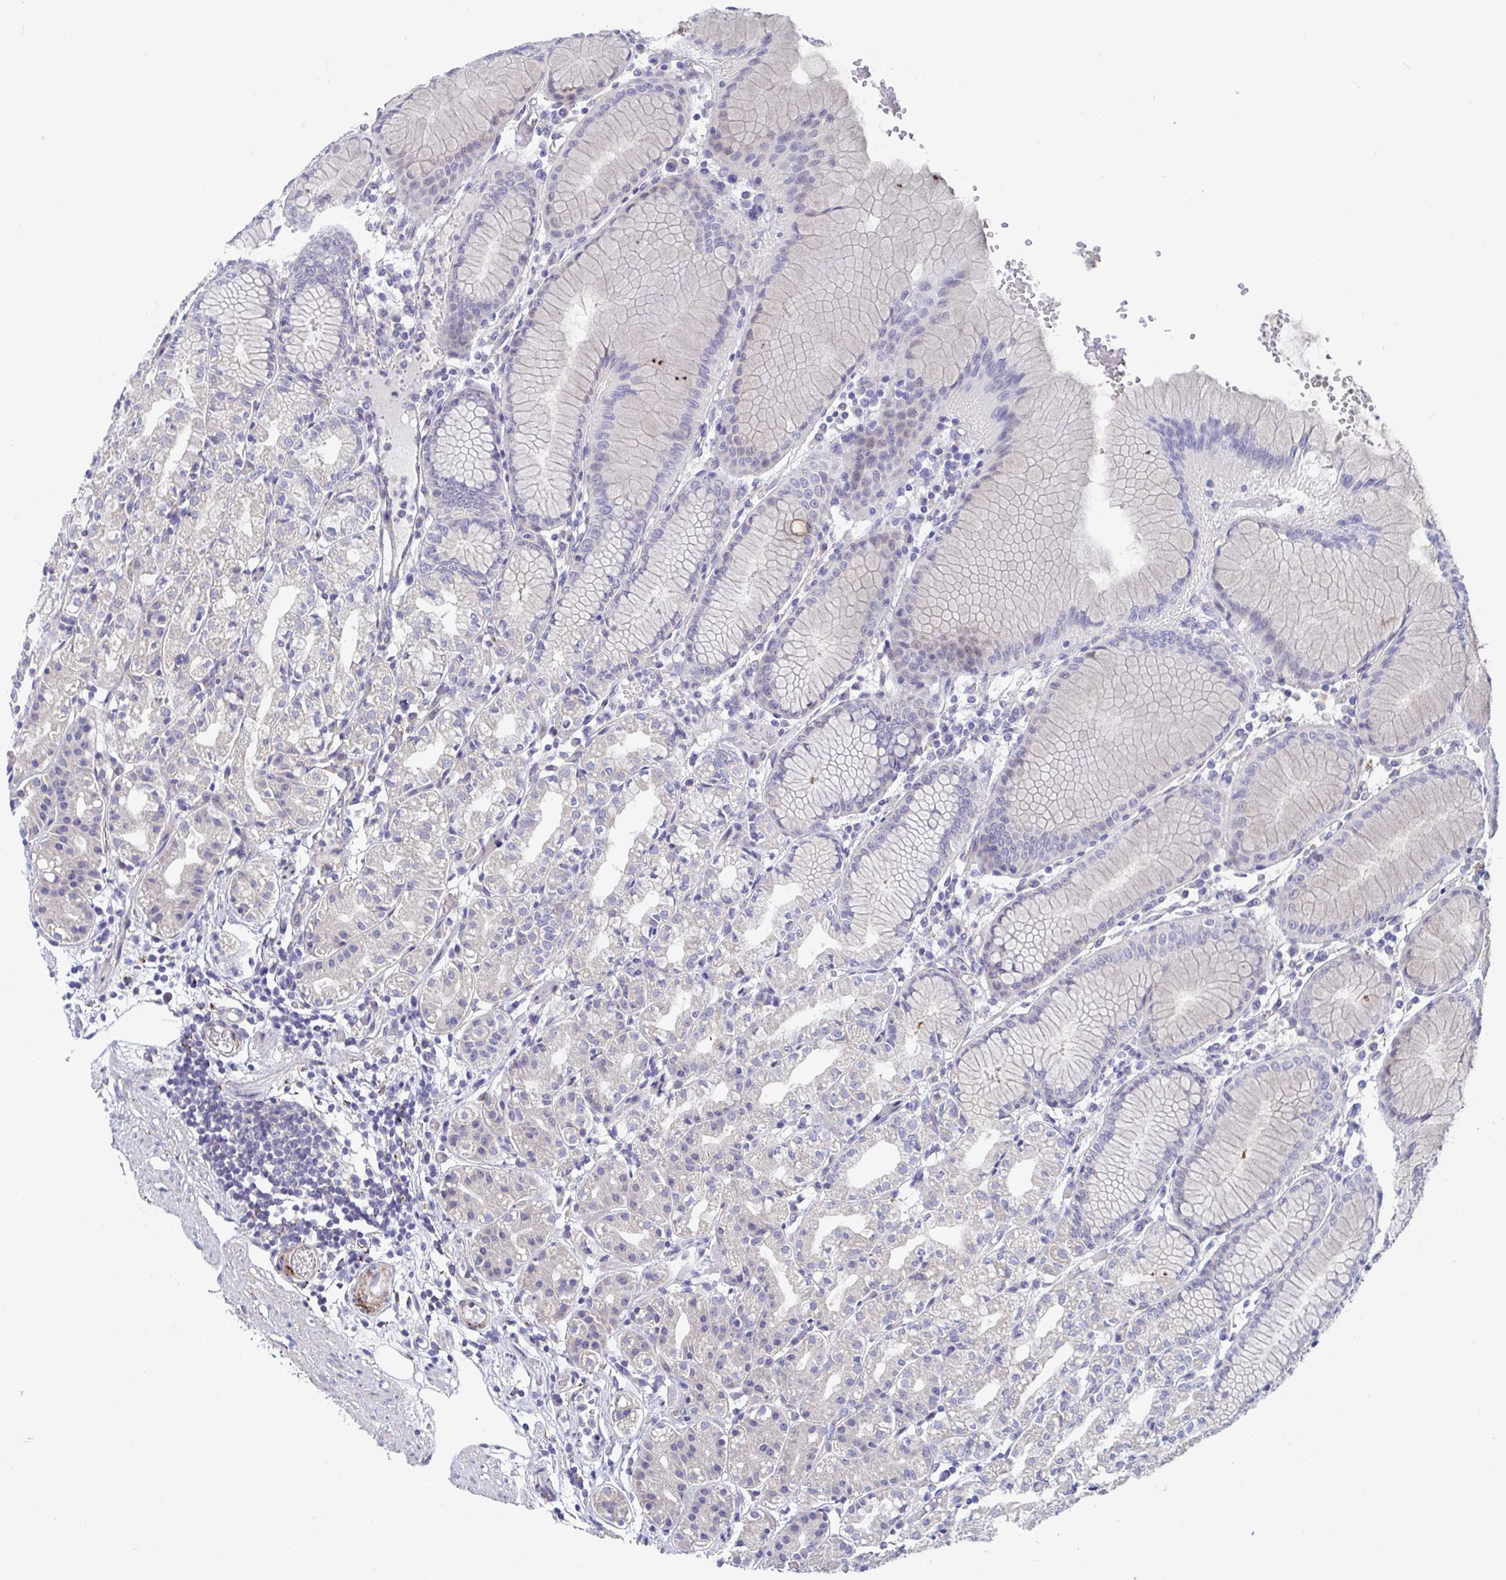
{"staining": {"intensity": "negative", "quantity": "none", "location": "none"}, "tissue": "stomach", "cell_type": "Glandular cells", "image_type": "normal", "snomed": [{"axis": "morphology", "description": "Normal tissue, NOS"}, {"axis": "topography", "description": "Stomach"}], "caption": "This is an immunohistochemistry (IHC) image of normal human stomach. There is no positivity in glandular cells.", "gene": "FAM156A", "patient": {"sex": "female", "age": 57}}